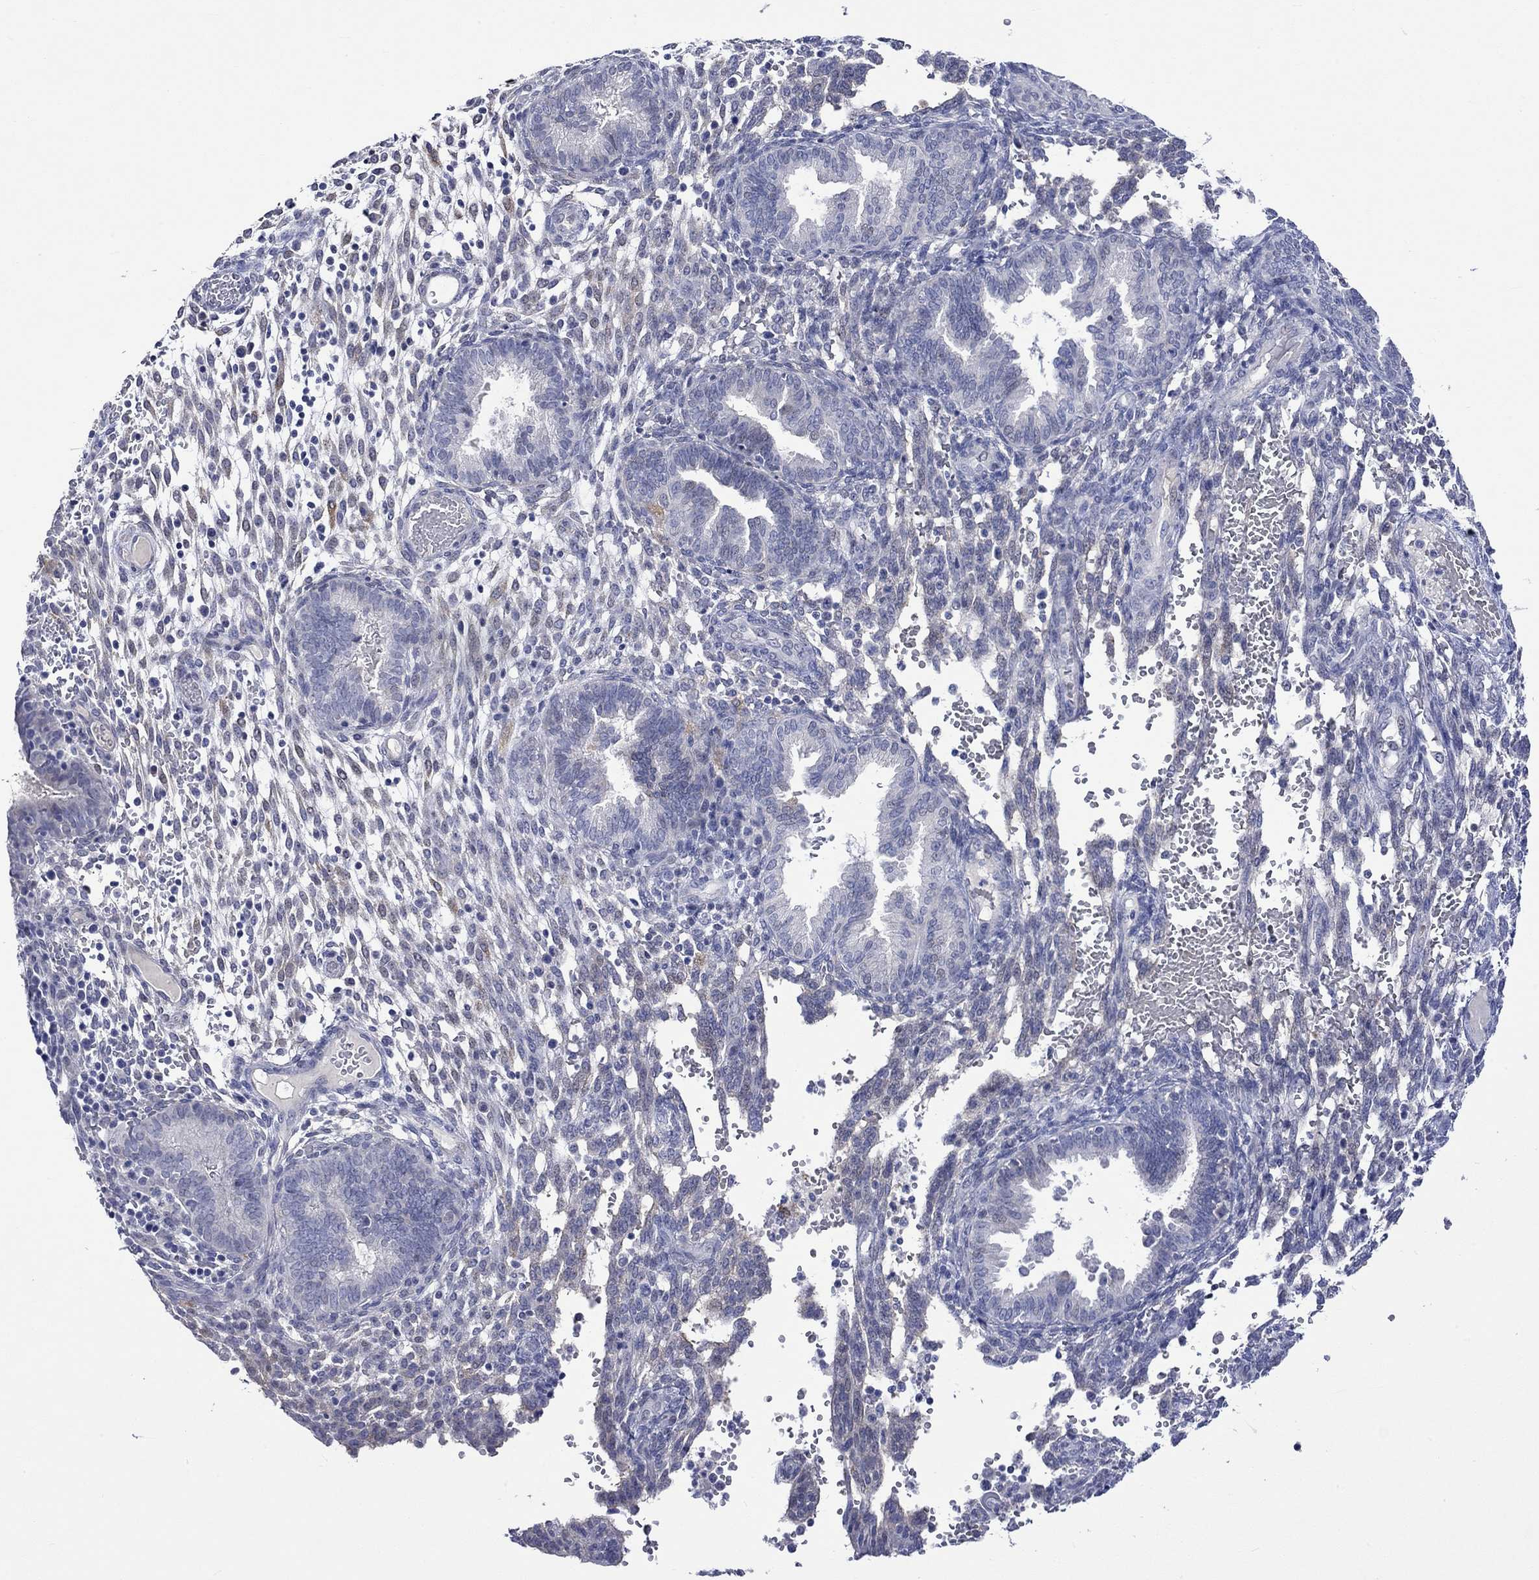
{"staining": {"intensity": "negative", "quantity": "none", "location": "none"}, "tissue": "endometrium", "cell_type": "Cells in endometrial stroma", "image_type": "normal", "snomed": [{"axis": "morphology", "description": "Normal tissue, NOS"}, {"axis": "topography", "description": "Endometrium"}], "caption": "Immunohistochemistry (IHC) micrograph of unremarkable endometrium: endometrium stained with DAB (3,3'-diaminobenzidine) displays no significant protein staining in cells in endometrial stroma.", "gene": "CRYAB", "patient": {"sex": "female", "age": 42}}